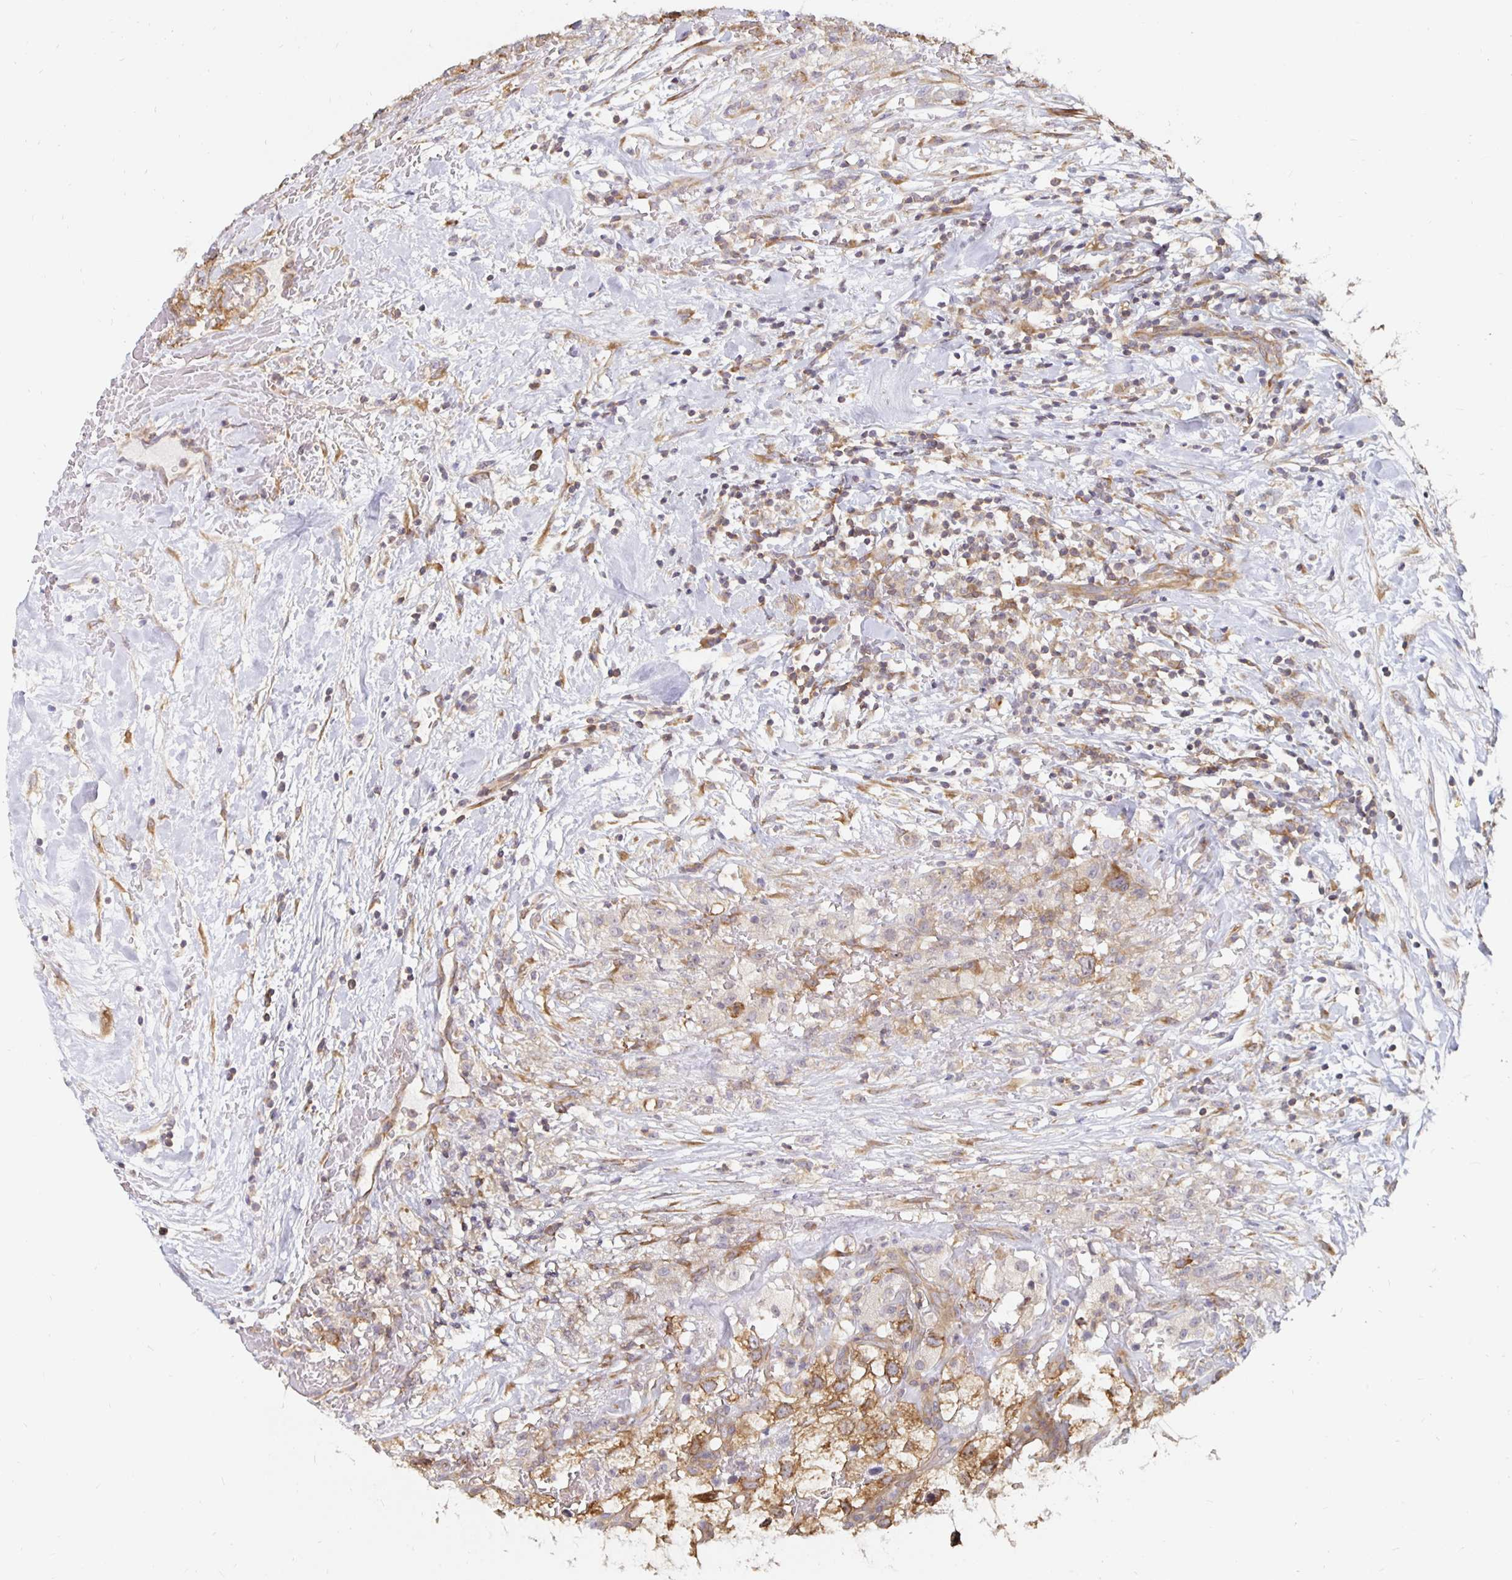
{"staining": {"intensity": "moderate", "quantity": ">75%", "location": "cytoplasmic/membranous"}, "tissue": "renal cancer", "cell_type": "Tumor cells", "image_type": "cancer", "snomed": [{"axis": "morphology", "description": "Adenocarcinoma, NOS"}, {"axis": "topography", "description": "Kidney"}], "caption": "Renal cancer (adenocarcinoma) tissue demonstrates moderate cytoplasmic/membranous staining in about >75% of tumor cells, visualized by immunohistochemistry.", "gene": "PDAP1", "patient": {"sex": "male", "age": 59}}